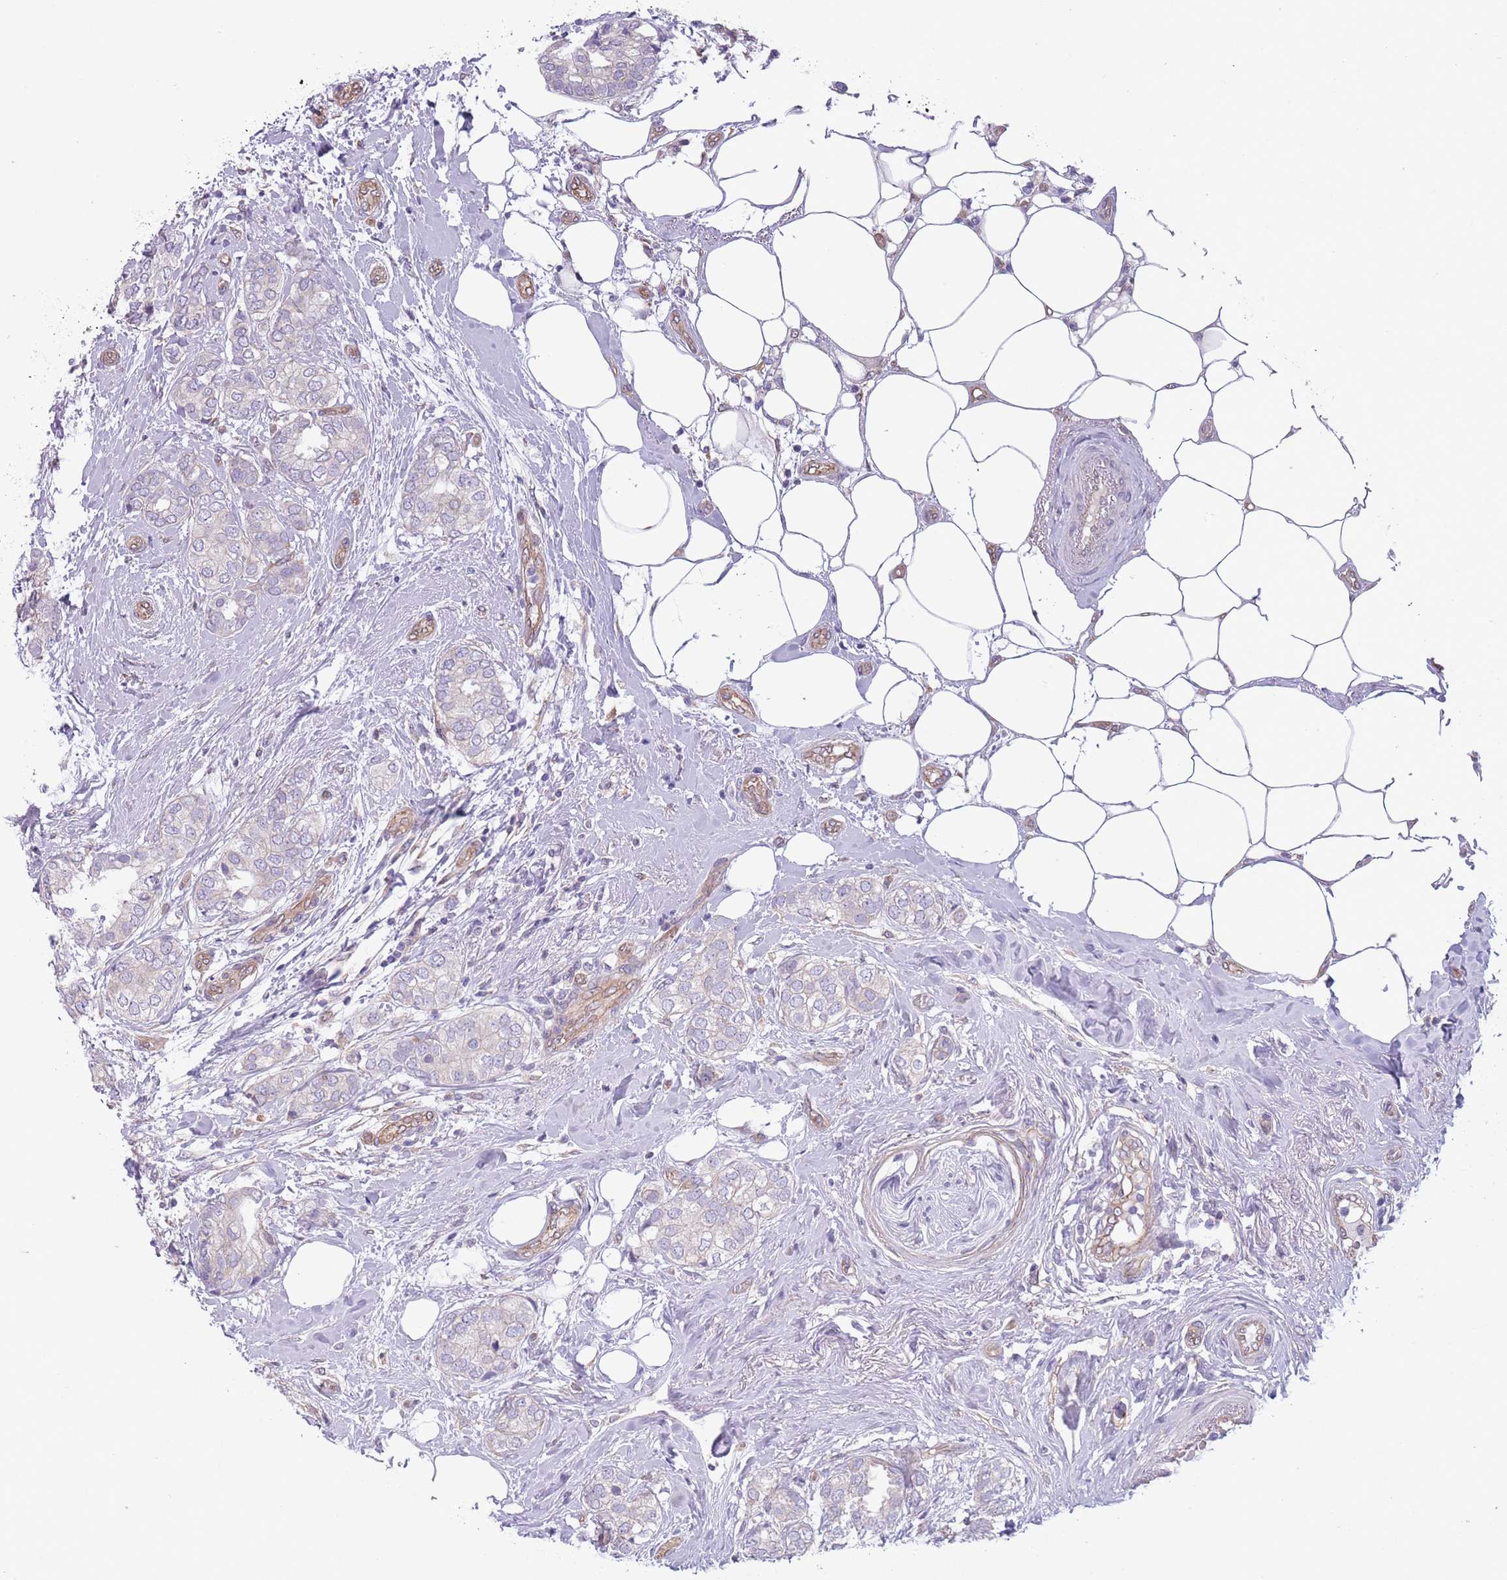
{"staining": {"intensity": "negative", "quantity": "none", "location": "none"}, "tissue": "breast cancer", "cell_type": "Tumor cells", "image_type": "cancer", "snomed": [{"axis": "morphology", "description": "Duct carcinoma"}, {"axis": "topography", "description": "Breast"}], "caption": "This photomicrograph is of breast intraductal carcinoma stained with immunohistochemistry to label a protein in brown with the nuclei are counter-stained blue. There is no staining in tumor cells.", "gene": "RBP3", "patient": {"sex": "female", "age": 73}}